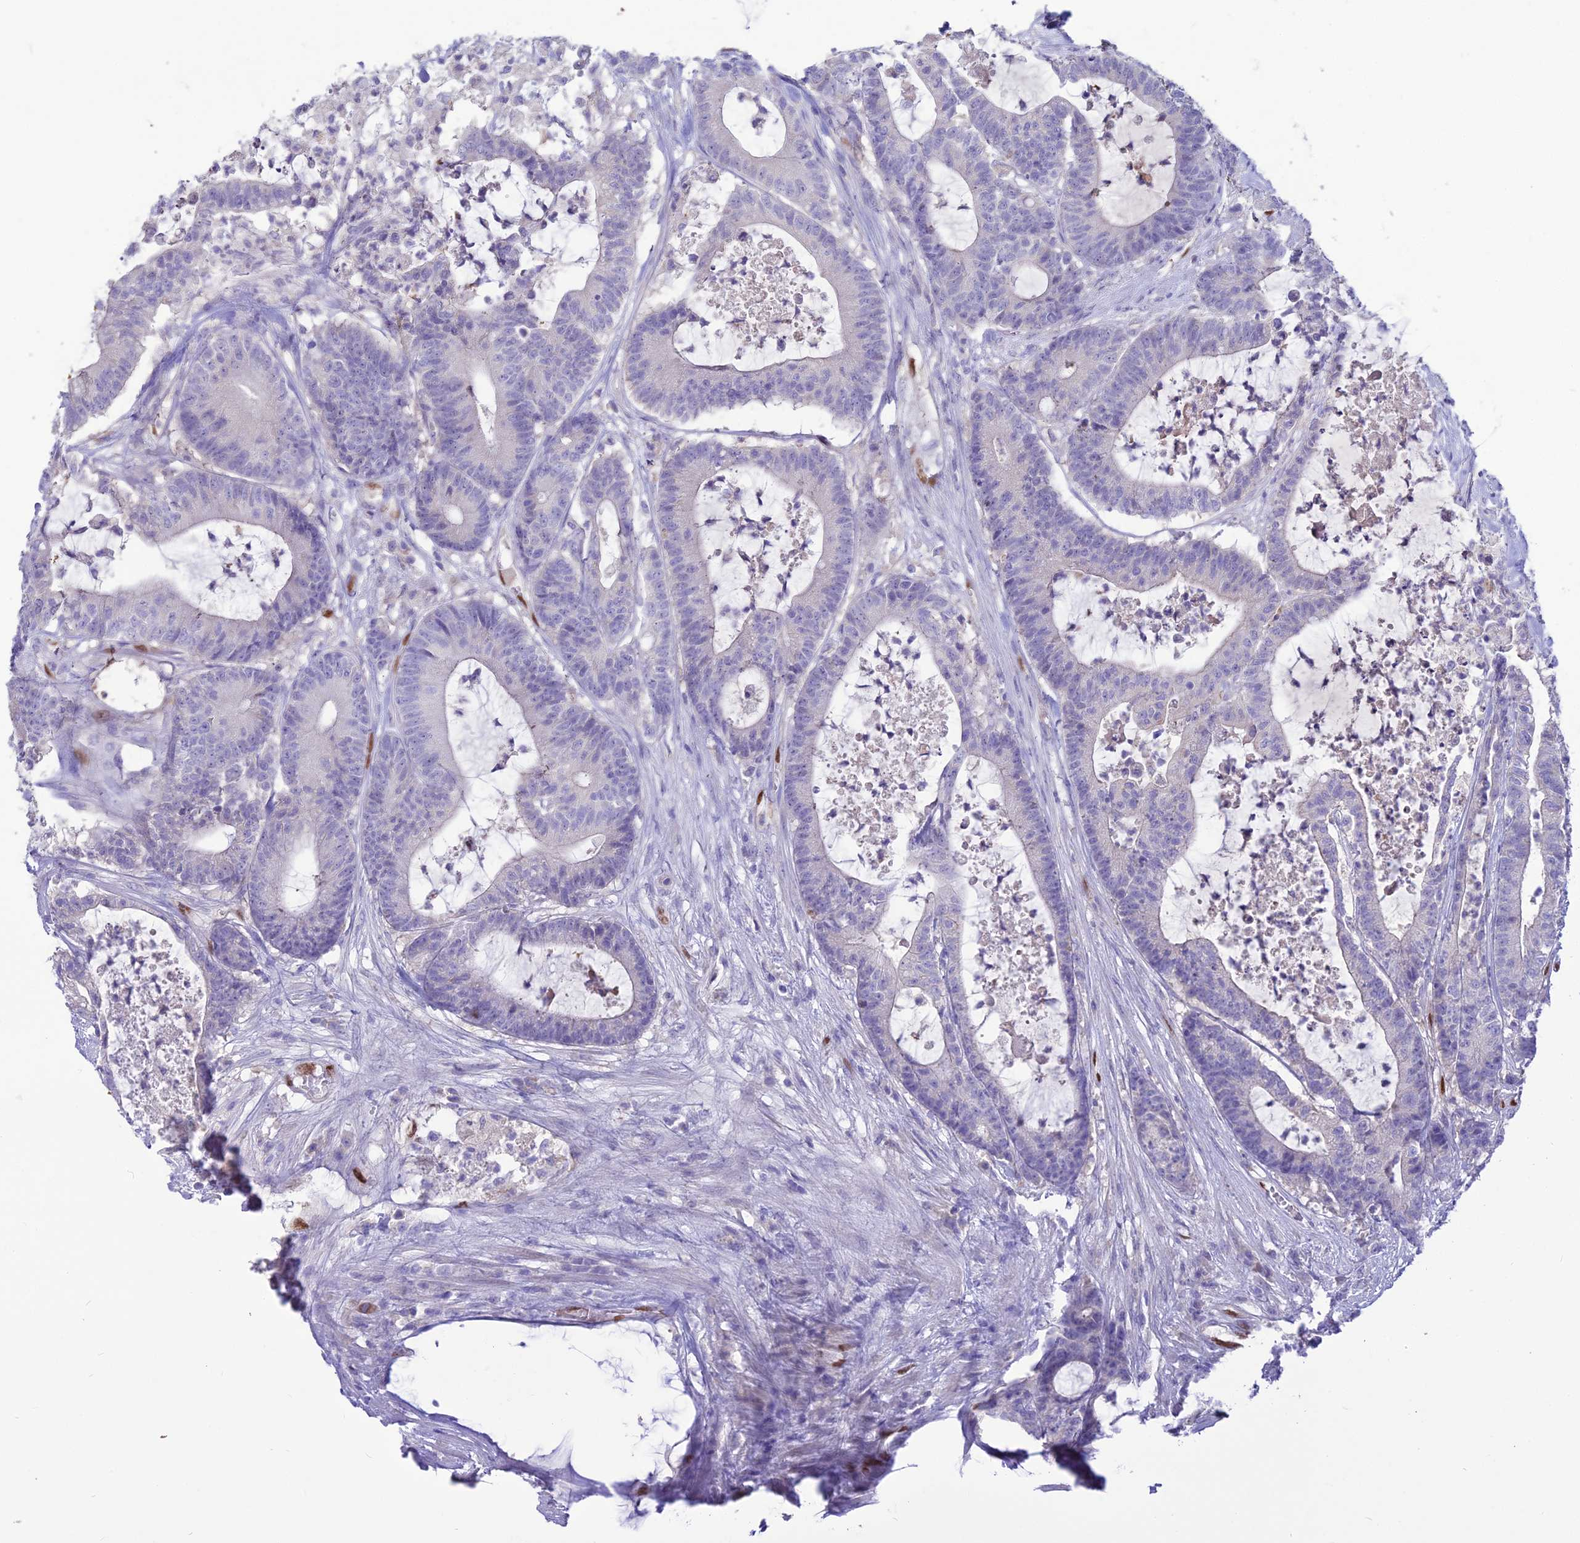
{"staining": {"intensity": "negative", "quantity": "none", "location": "none"}, "tissue": "colorectal cancer", "cell_type": "Tumor cells", "image_type": "cancer", "snomed": [{"axis": "morphology", "description": "Adenocarcinoma, NOS"}, {"axis": "topography", "description": "Colon"}], "caption": "A histopathology image of human colorectal cancer (adenocarcinoma) is negative for staining in tumor cells. Nuclei are stained in blue.", "gene": "NOVA2", "patient": {"sex": "female", "age": 84}}